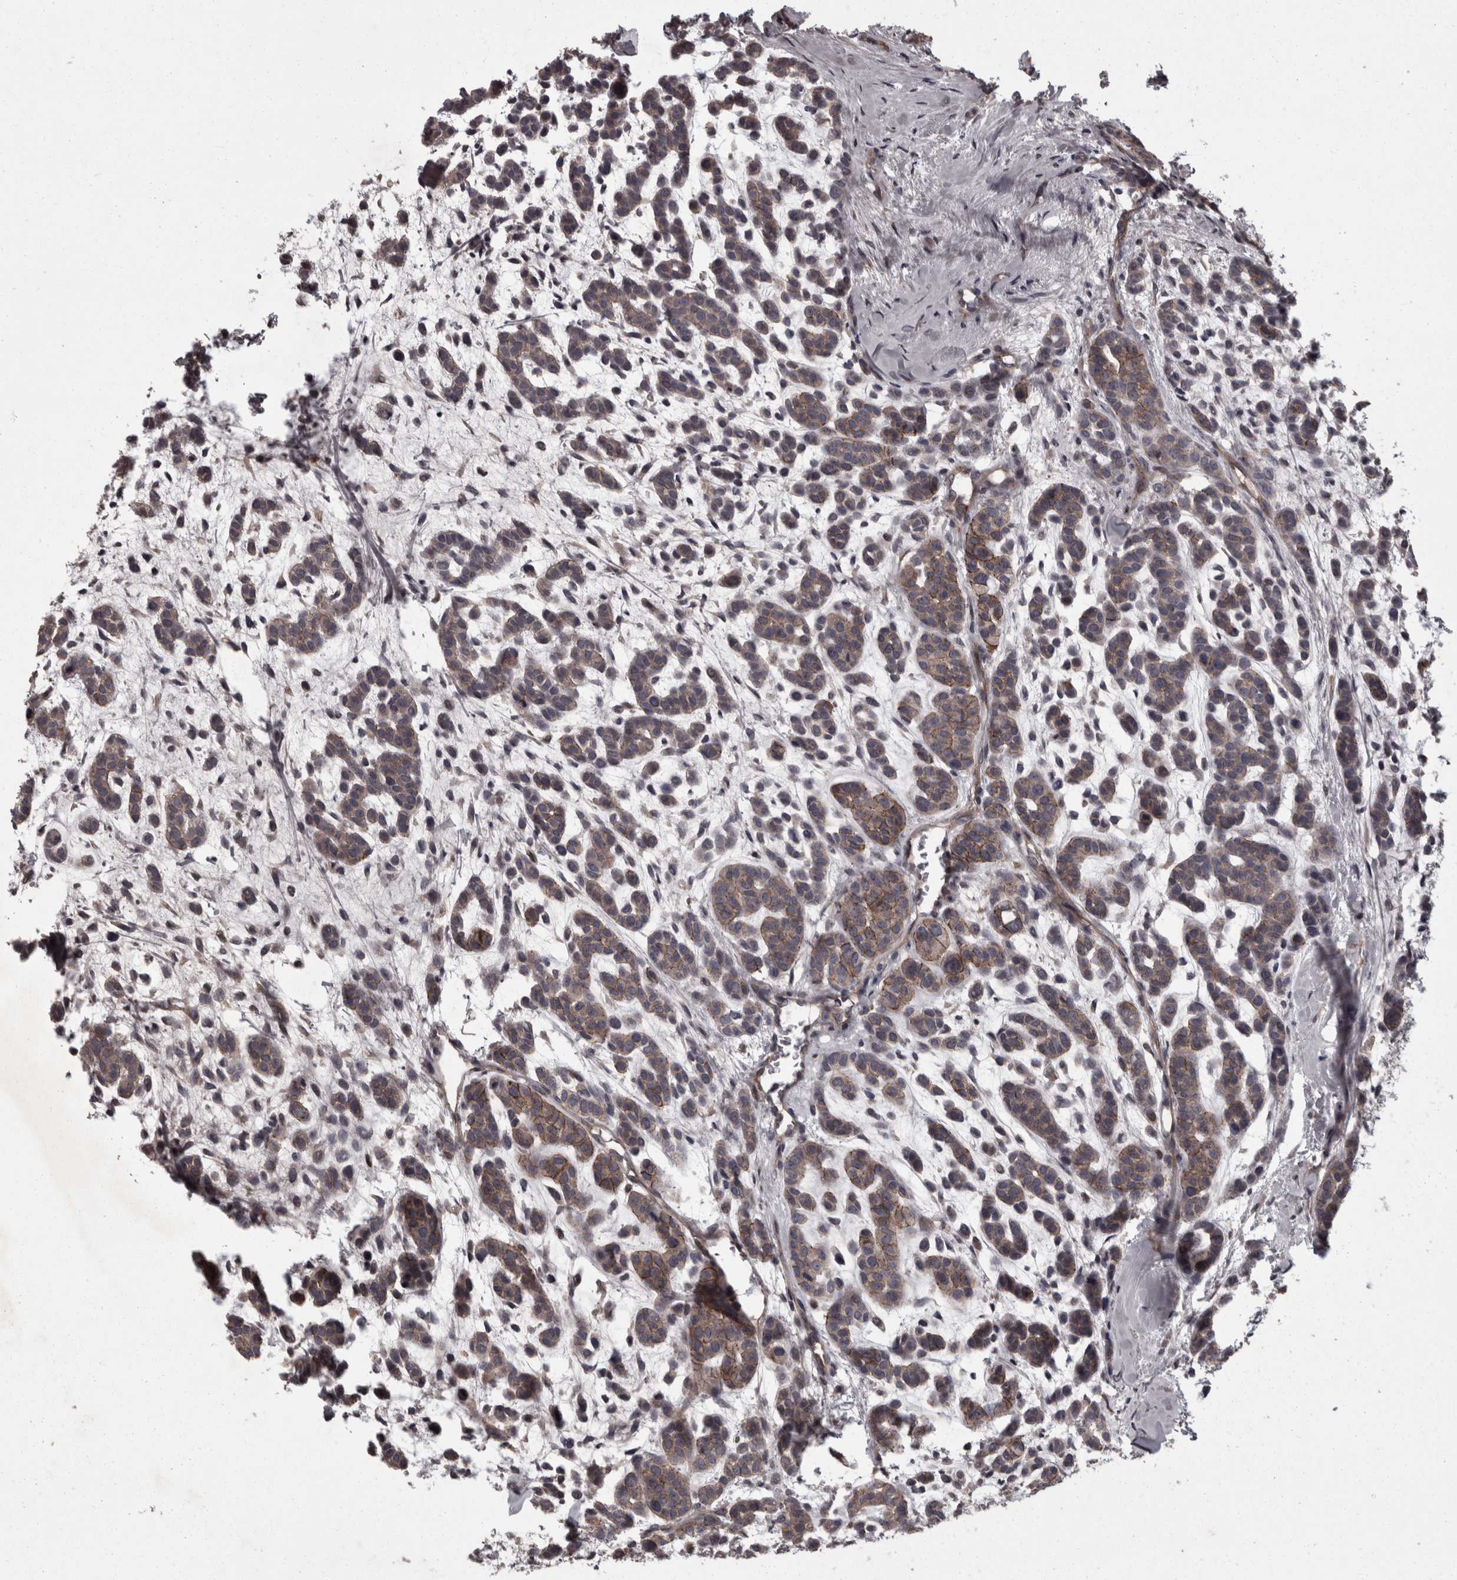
{"staining": {"intensity": "weak", "quantity": ">75%", "location": "cytoplasmic/membranous"}, "tissue": "head and neck cancer", "cell_type": "Tumor cells", "image_type": "cancer", "snomed": [{"axis": "morphology", "description": "Adenocarcinoma, NOS"}, {"axis": "morphology", "description": "Adenoma, NOS"}, {"axis": "topography", "description": "Head-Neck"}], "caption": "Weak cytoplasmic/membranous protein staining is seen in about >75% of tumor cells in head and neck cancer (adenoma).", "gene": "PCDH17", "patient": {"sex": "female", "age": 55}}